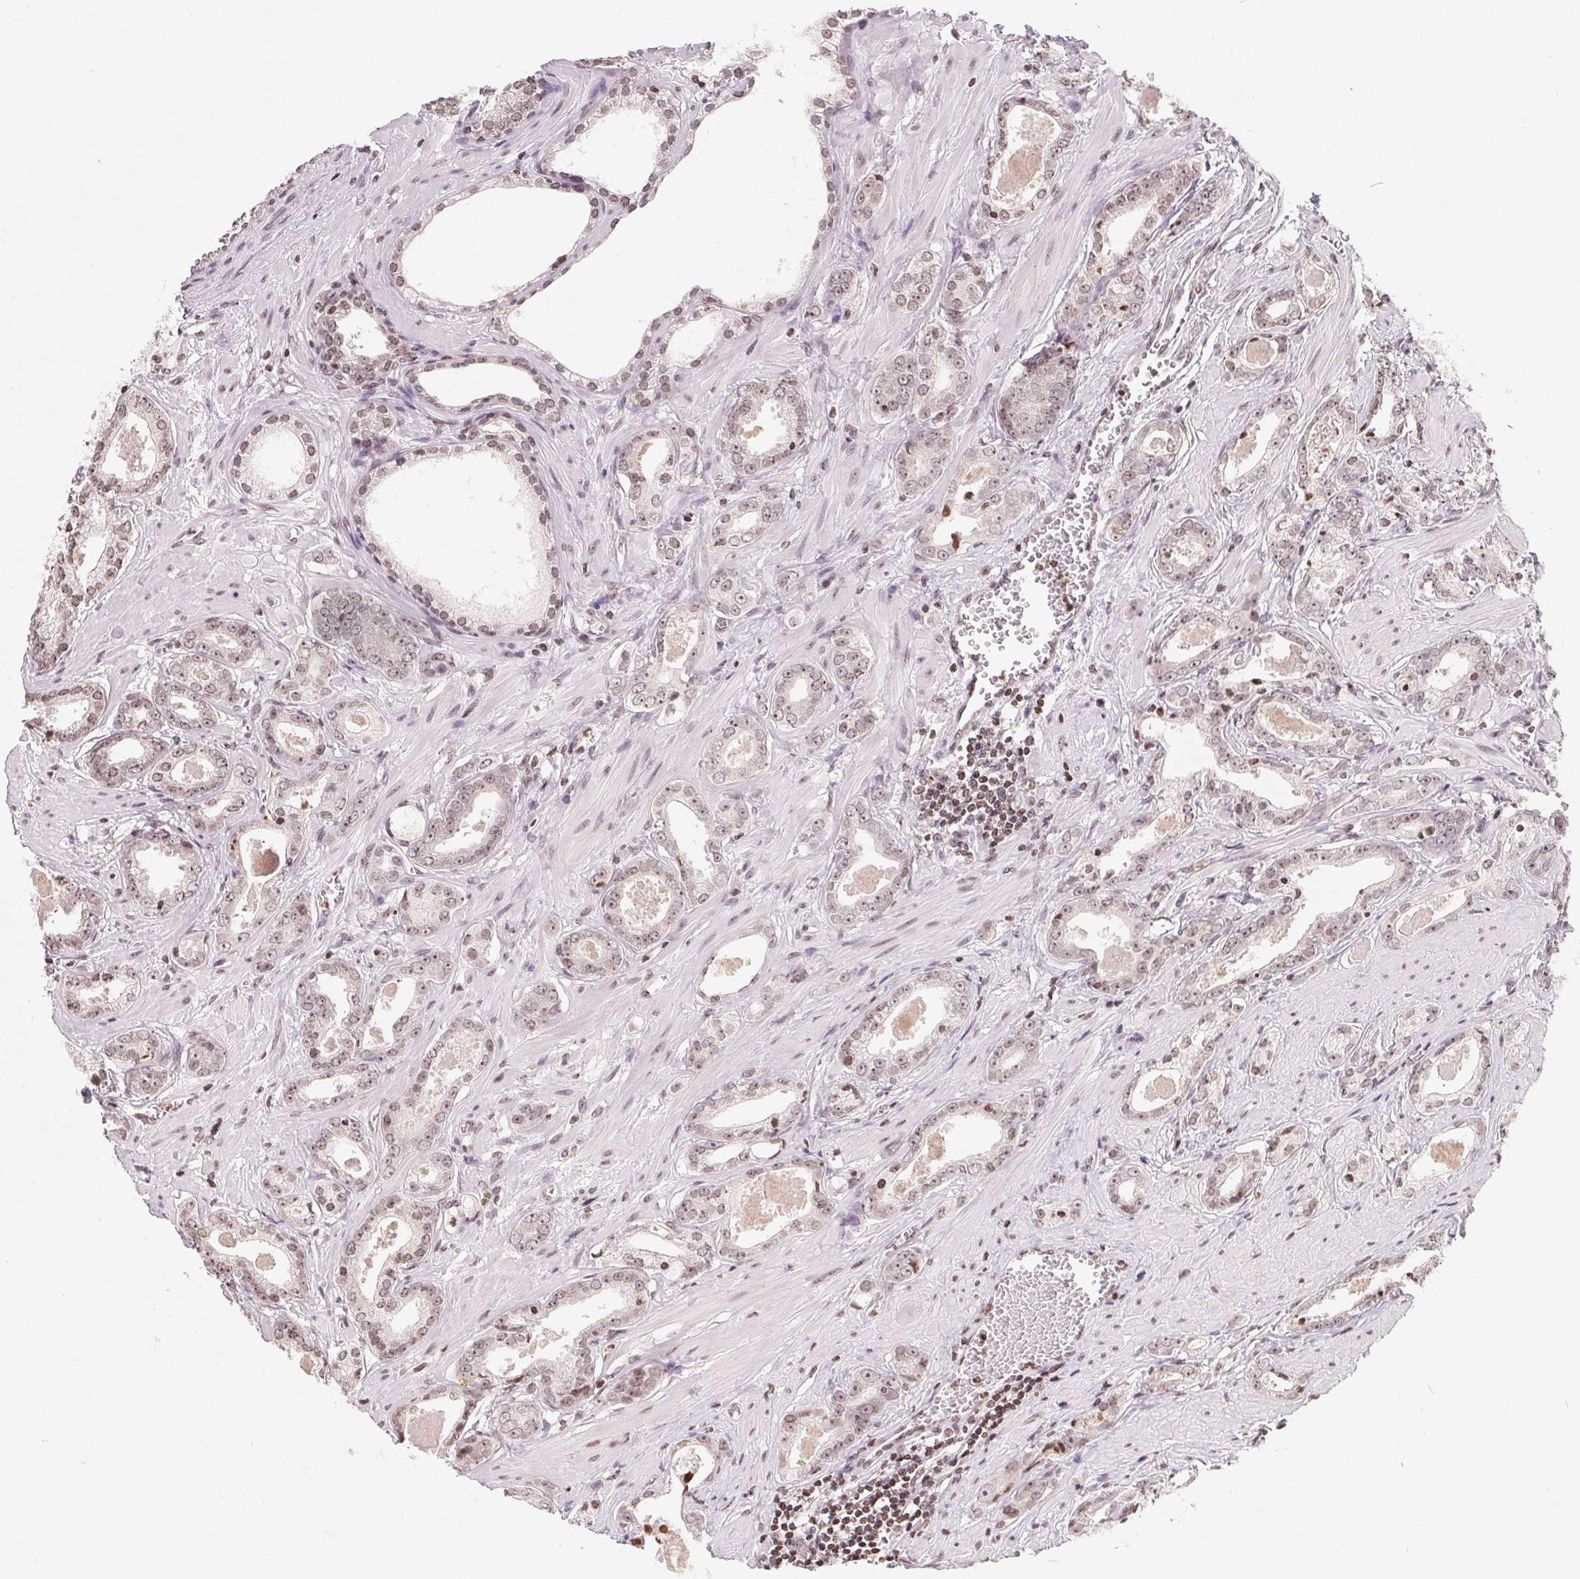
{"staining": {"intensity": "weak", "quantity": ">75%", "location": "nuclear"}, "tissue": "prostate cancer", "cell_type": "Tumor cells", "image_type": "cancer", "snomed": [{"axis": "morphology", "description": "Adenocarcinoma, Low grade"}, {"axis": "topography", "description": "Prostate"}], "caption": "Brown immunohistochemical staining in prostate adenocarcinoma (low-grade) demonstrates weak nuclear positivity in about >75% of tumor cells. (DAB IHC, brown staining for protein, blue staining for nuclei).", "gene": "RNF181", "patient": {"sex": "male", "age": 64}}